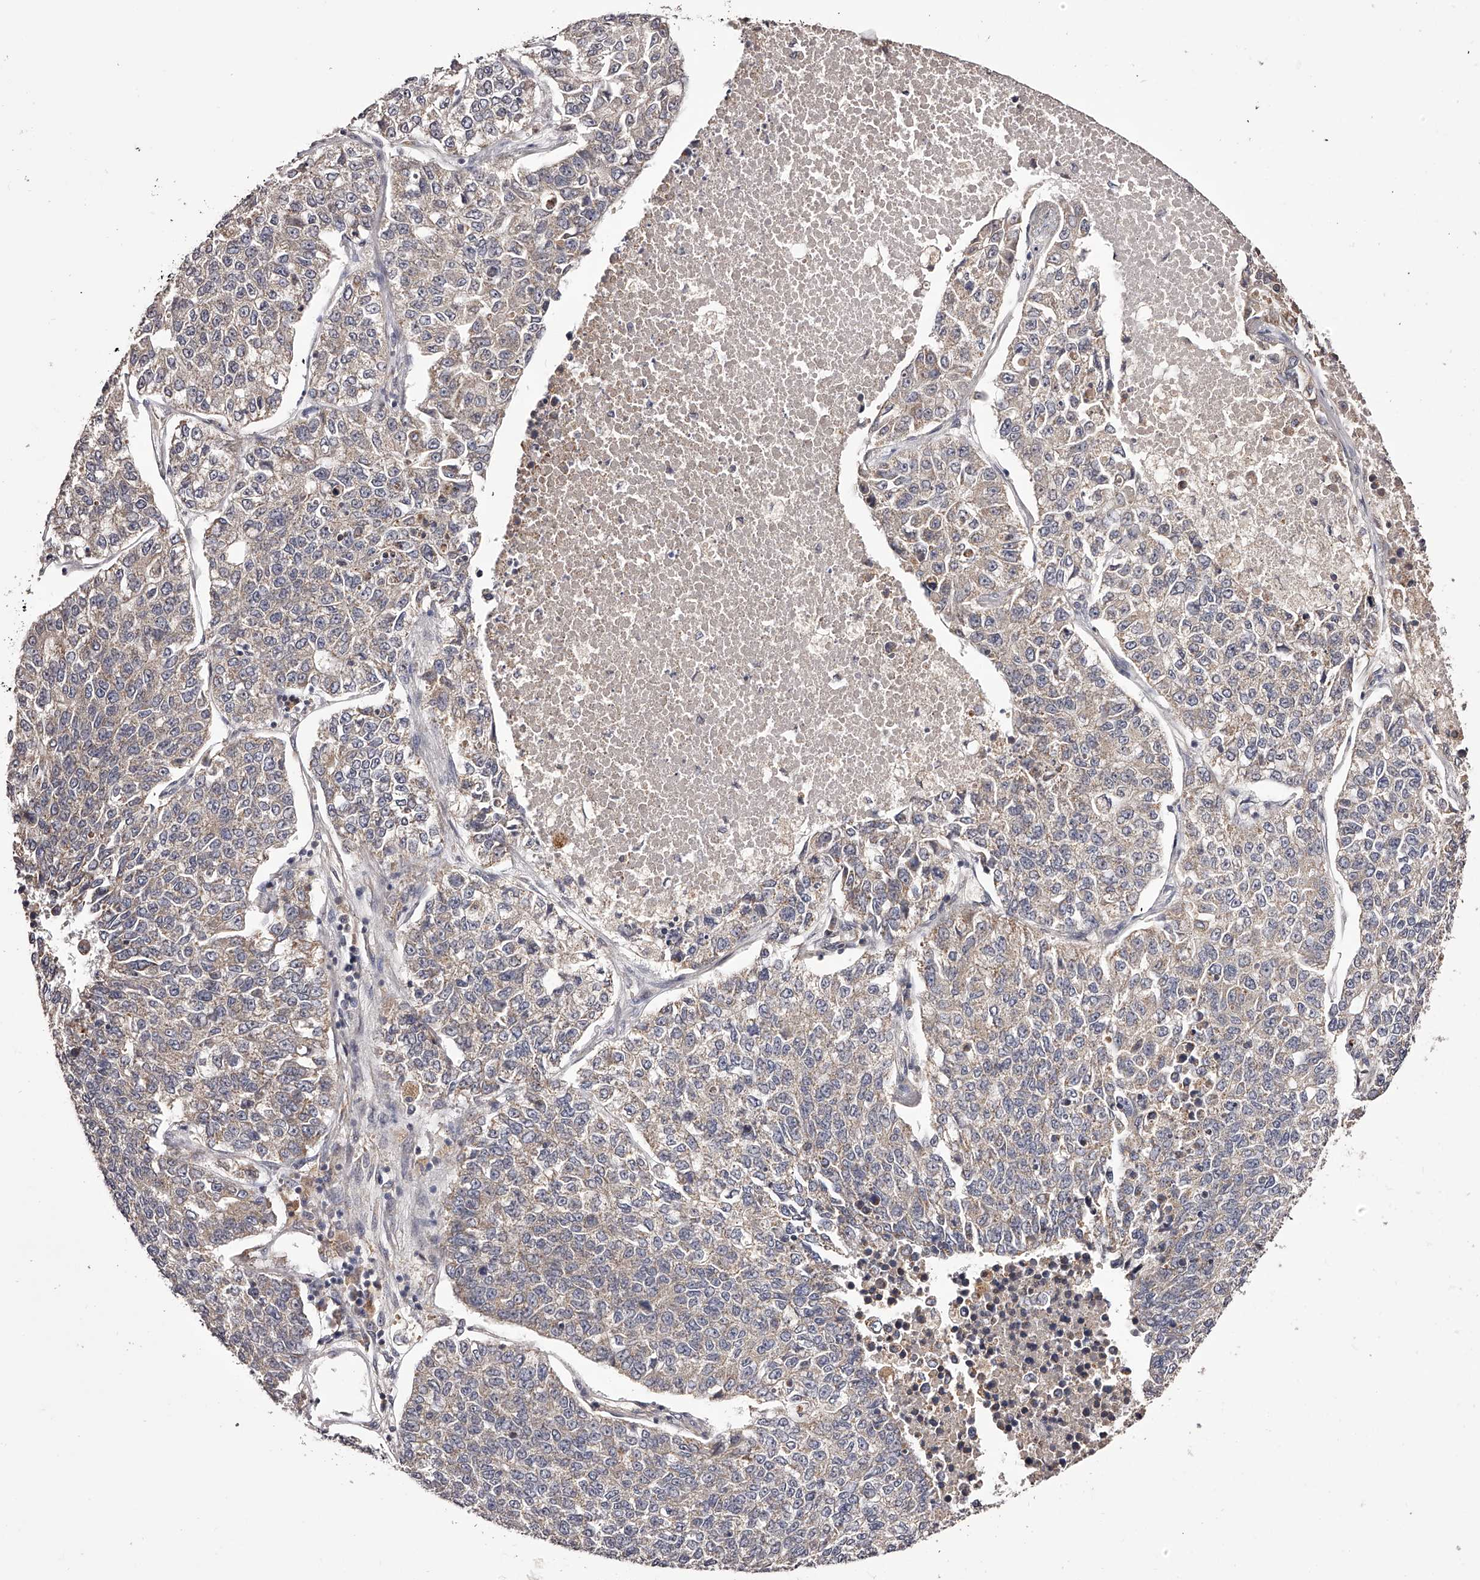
{"staining": {"intensity": "weak", "quantity": ">75%", "location": "cytoplasmic/membranous"}, "tissue": "lung cancer", "cell_type": "Tumor cells", "image_type": "cancer", "snomed": [{"axis": "morphology", "description": "Adenocarcinoma, NOS"}, {"axis": "topography", "description": "Lung"}], "caption": "Immunohistochemical staining of adenocarcinoma (lung) exhibits weak cytoplasmic/membranous protein staining in about >75% of tumor cells.", "gene": "ODF2L", "patient": {"sex": "male", "age": 49}}